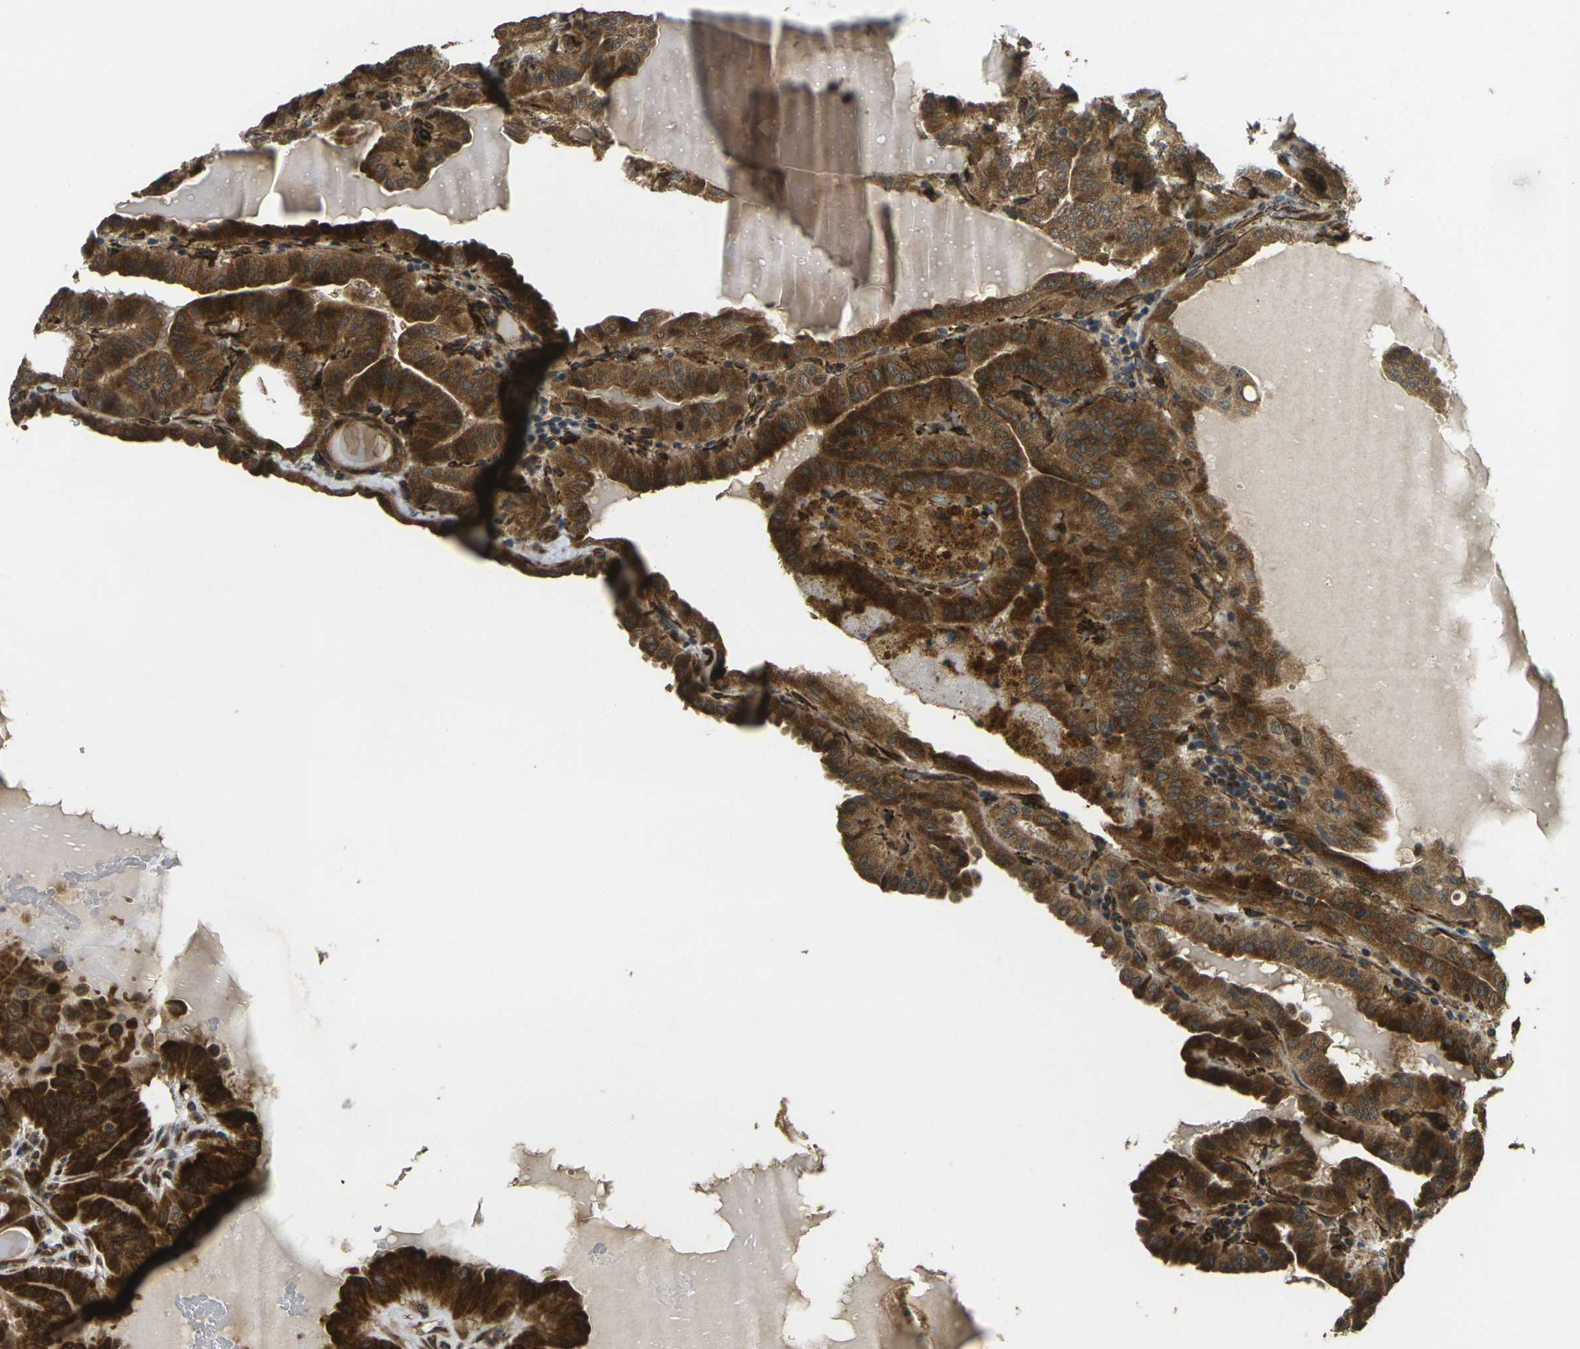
{"staining": {"intensity": "strong", "quantity": ">75%", "location": "cytoplasmic/membranous"}, "tissue": "thyroid cancer", "cell_type": "Tumor cells", "image_type": "cancer", "snomed": [{"axis": "morphology", "description": "Papillary adenocarcinoma, NOS"}, {"axis": "topography", "description": "Thyroid gland"}], "caption": "Protein staining demonstrates strong cytoplasmic/membranous positivity in about >75% of tumor cells in papillary adenocarcinoma (thyroid). The protein is shown in brown color, while the nuclei are stained blue.", "gene": "FUT11", "patient": {"sex": "male", "age": 77}}